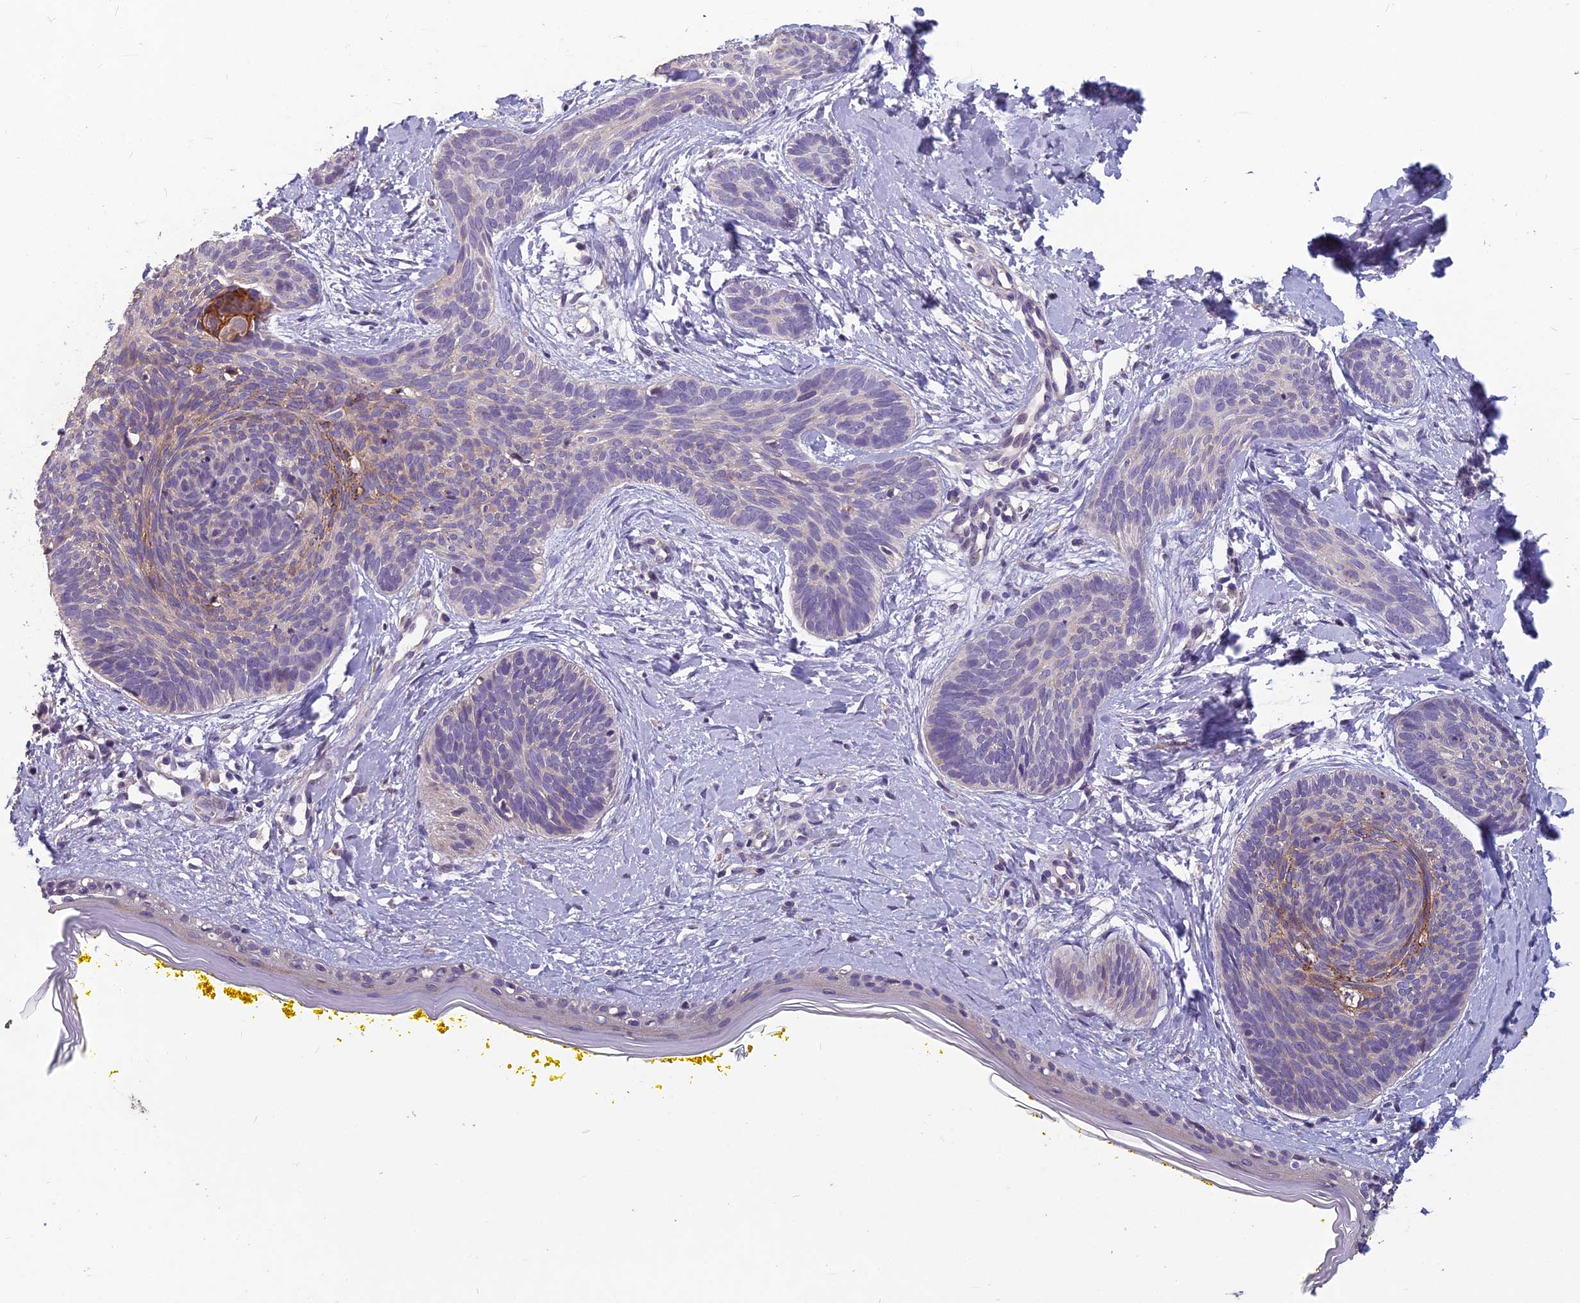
{"staining": {"intensity": "moderate", "quantity": "<25%", "location": "cytoplasmic/membranous"}, "tissue": "skin cancer", "cell_type": "Tumor cells", "image_type": "cancer", "snomed": [{"axis": "morphology", "description": "Basal cell carcinoma"}, {"axis": "topography", "description": "Skin"}], "caption": "Skin basal cell carcinoma tissue reveals moderate cytoplasmic/membranous staining in approximately <25% of tumor cells, visualized by immunohistochemistry.", "gene": "CEACAM16", "patient": {"sex": "female", "age": 81}}